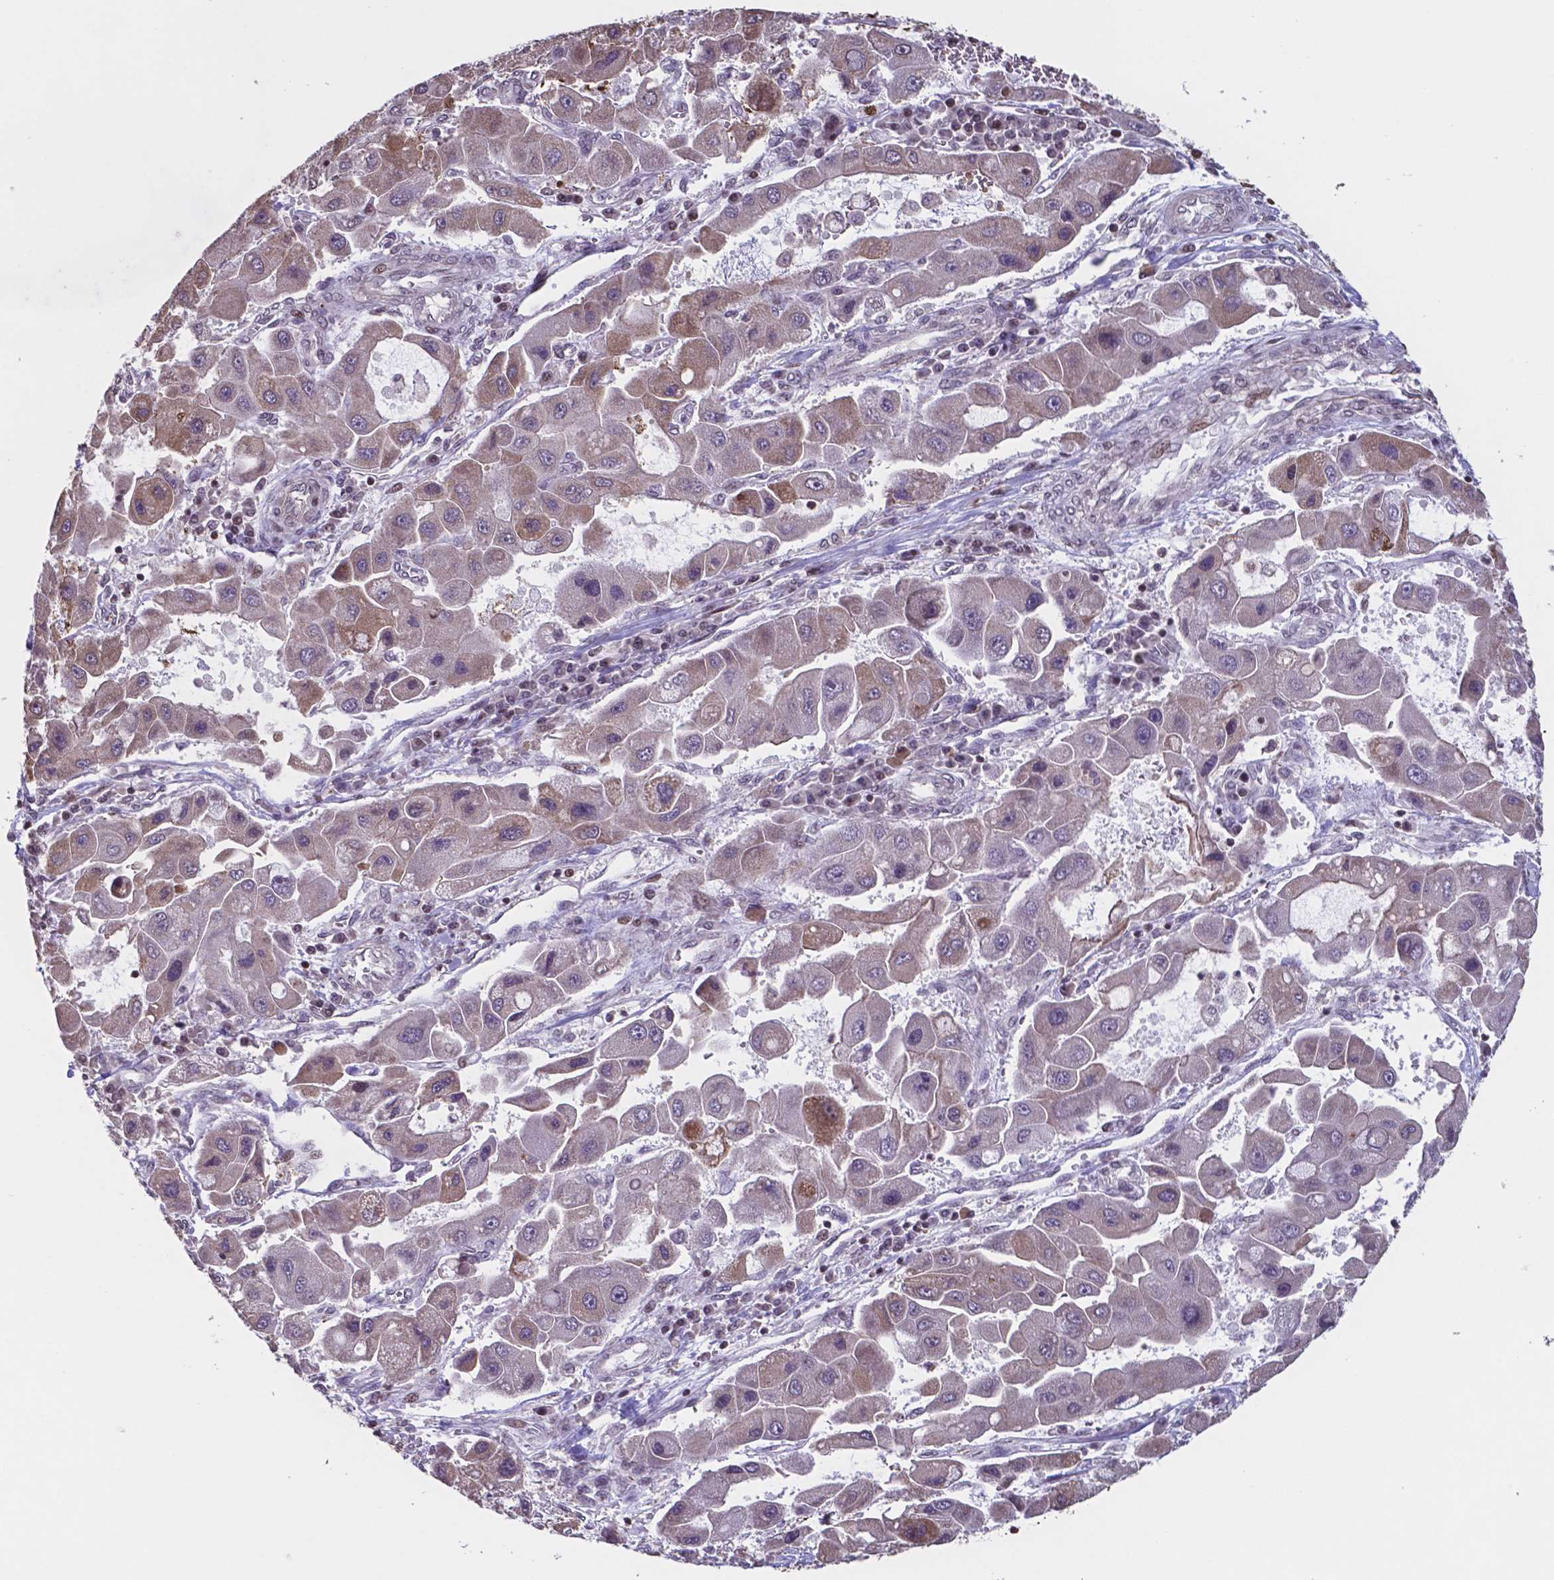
{"staining": {"intensity": "moderate", "quantity": "<25%", "location": "cytoplasmic/membranous"}, "tissue": "liver cancer", "cell_type": "Tumor cells", "image_type": "cancer", "snomed": [{"axis": "morphology", "description": "Carcinoma, Hepatocellular, NOS"}, {"axis": "topography", "description": "Liver"}], "caption": "Immunohistochemical staining of liver cancer demonstrates moderate cytoplasmic/membranous protein staining in about <25% of tumor cells.", "gene": "MLC1", "patient": {"sex": "male", "age": 24}}